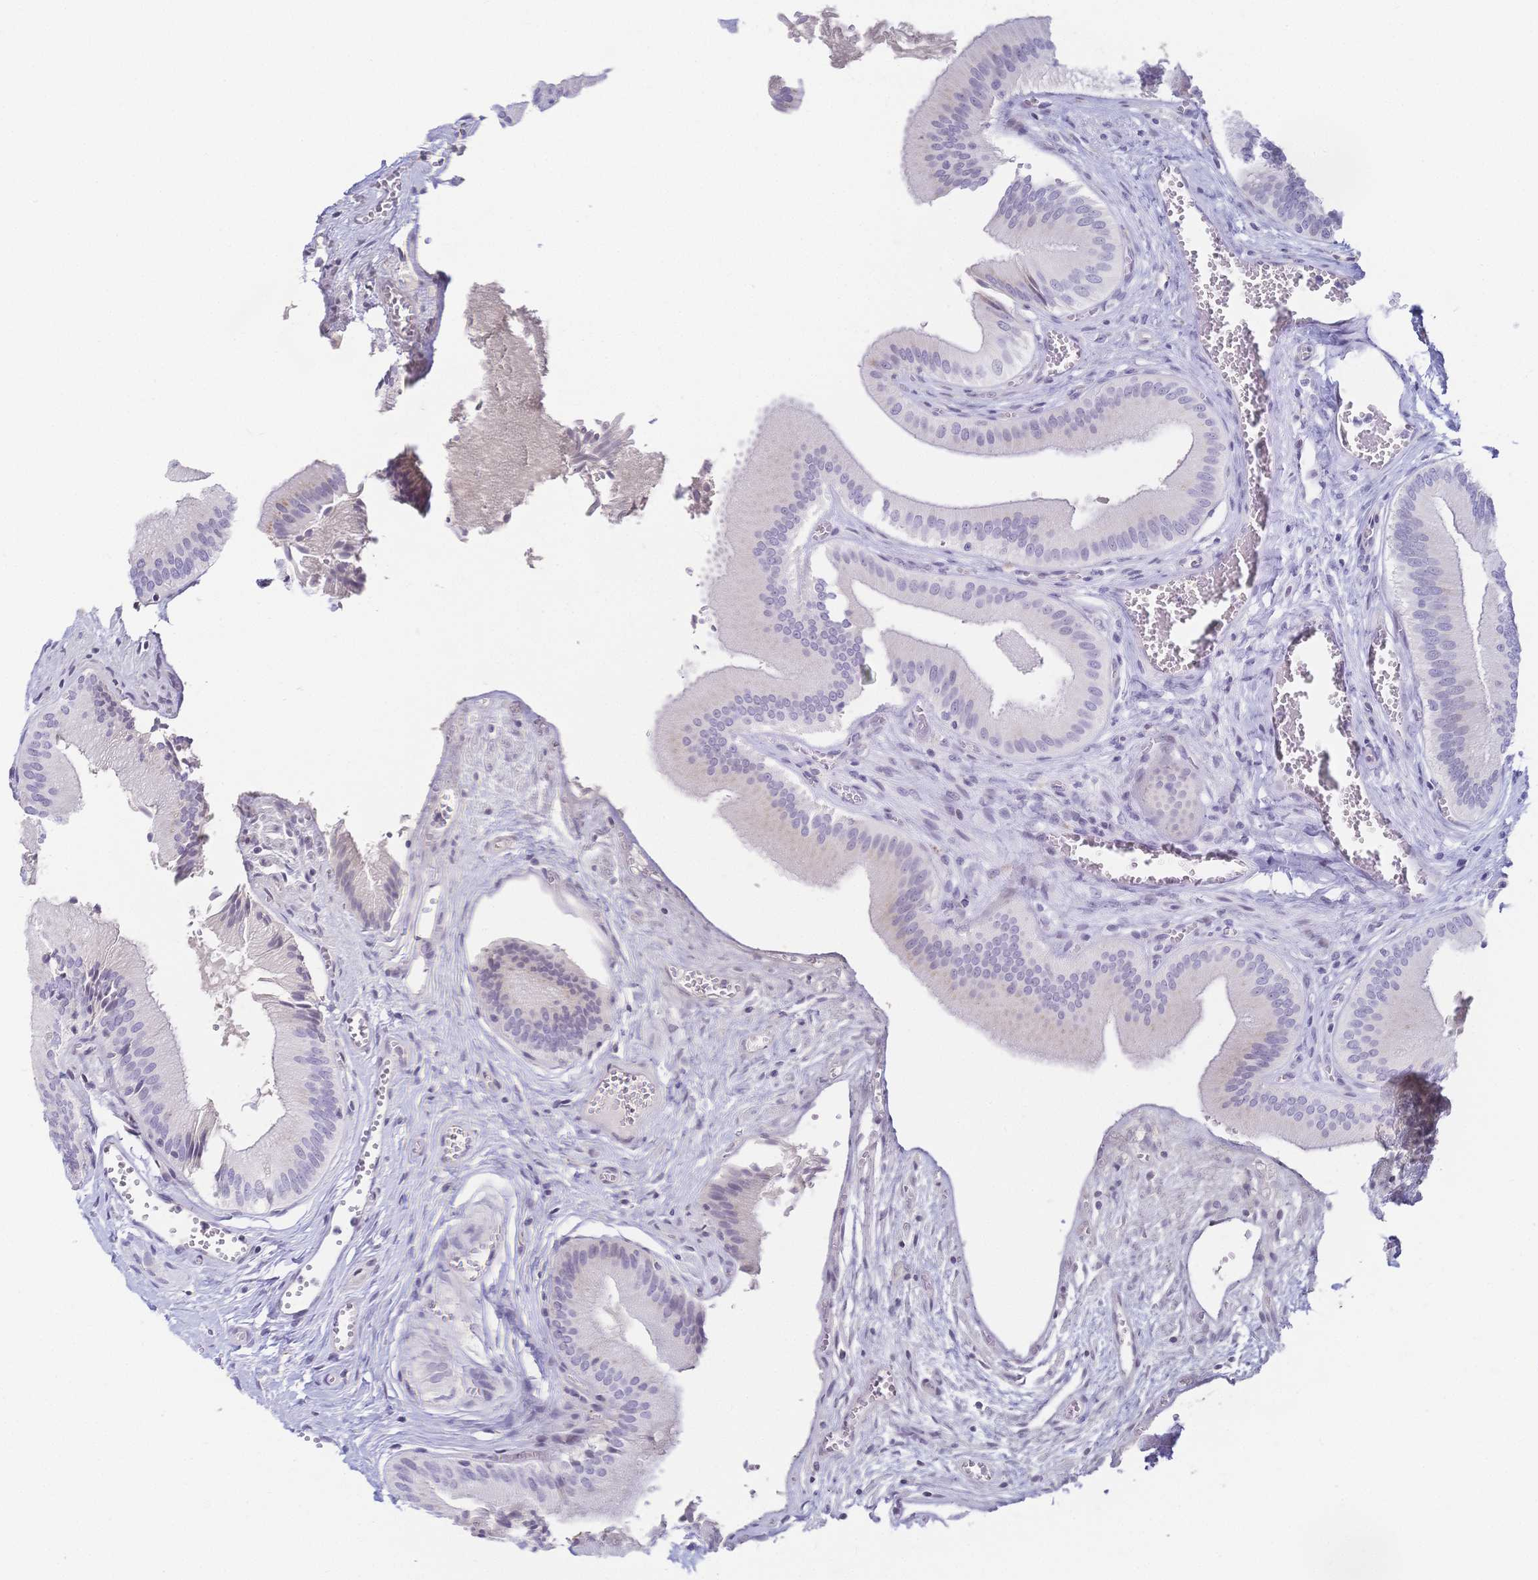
{"staining": {"intensity": "negative", "quantity": "none", "location": "none"}, "tissue": "gallbladder", "cell_type": "Glandular cells", "image_type": "normal", "snomed": [{"axis": "morphology", "description": "Normal tissue, NOS"}, {"axis": "topography", "description": "Gallbladder"}], "caption": "Immunohistochemistry (IHC) photomicrograph of normal gallbladder: human gallbladder stained with DAB (3,3'-diaminobenzidine) reveals no significant protein staining in glandular cells. Brightfield microscopy of IHC stained with DAB (brown) and hematoxylin (blue), captured at high magnification.", "gene": "CR2", "patient": {"sex": "male", "age": 17}}